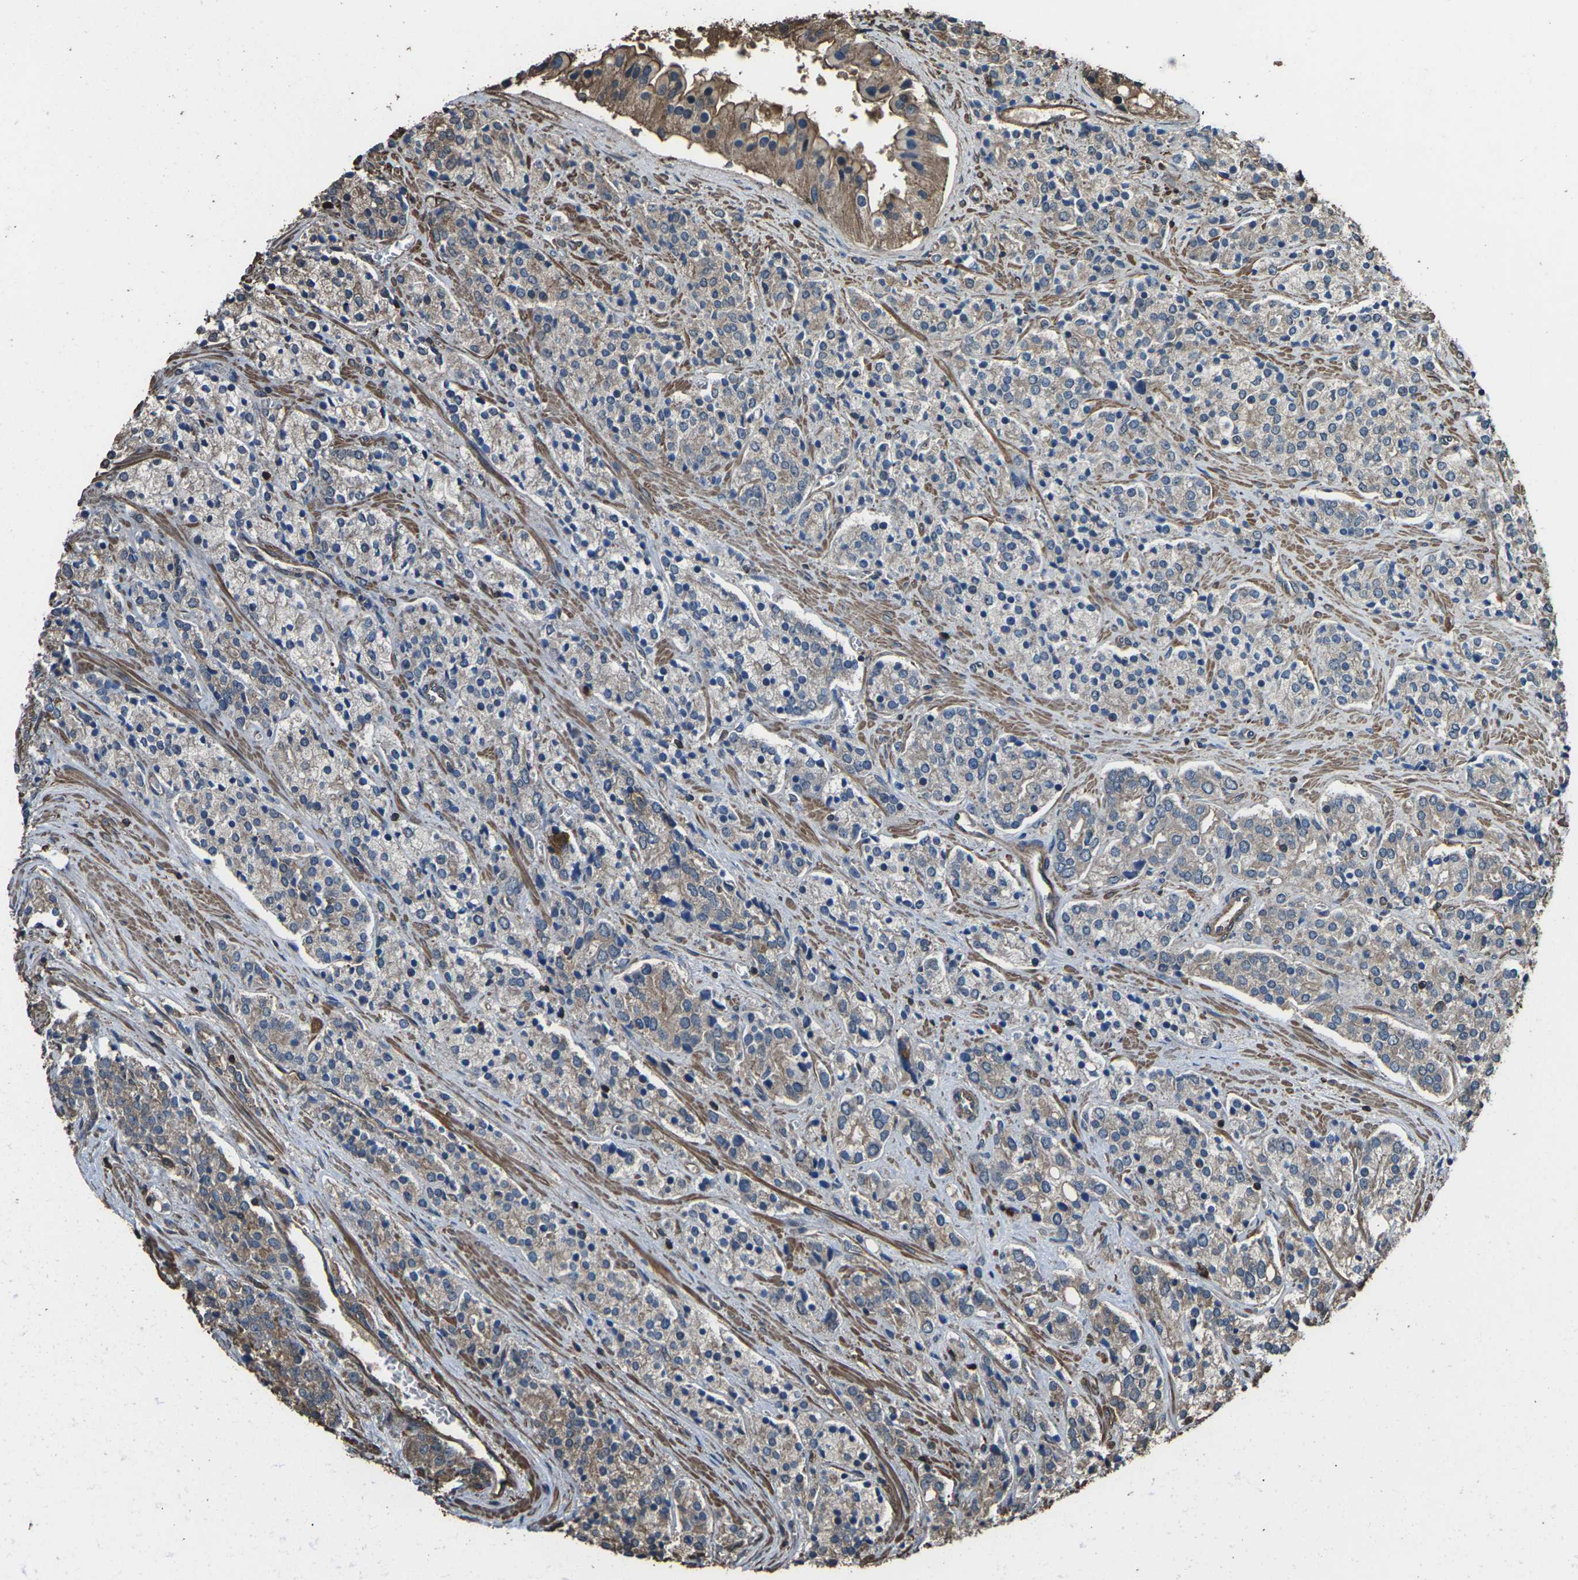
{"staining": {"intensity": "moderate", "quantity": "25%-75%", "location": "cytoplasmic/membranous"}, "tissue": "prostate cancer", "cell_type": "Tumor cells", "image_type": "cancer", "snomed": [{"axis": "morphology", "description": "Adenocarcinoma, High grade"}, {"axis": "topography", "description": "Prostate"}], "caption": "A histopathology image of human prostate cancer stained for a protein reveals moderate cytoplasmic/membranous brown staining in tumor cells.", "gene": "DHPS", "patient": {"sex": "male", "age": 71}}